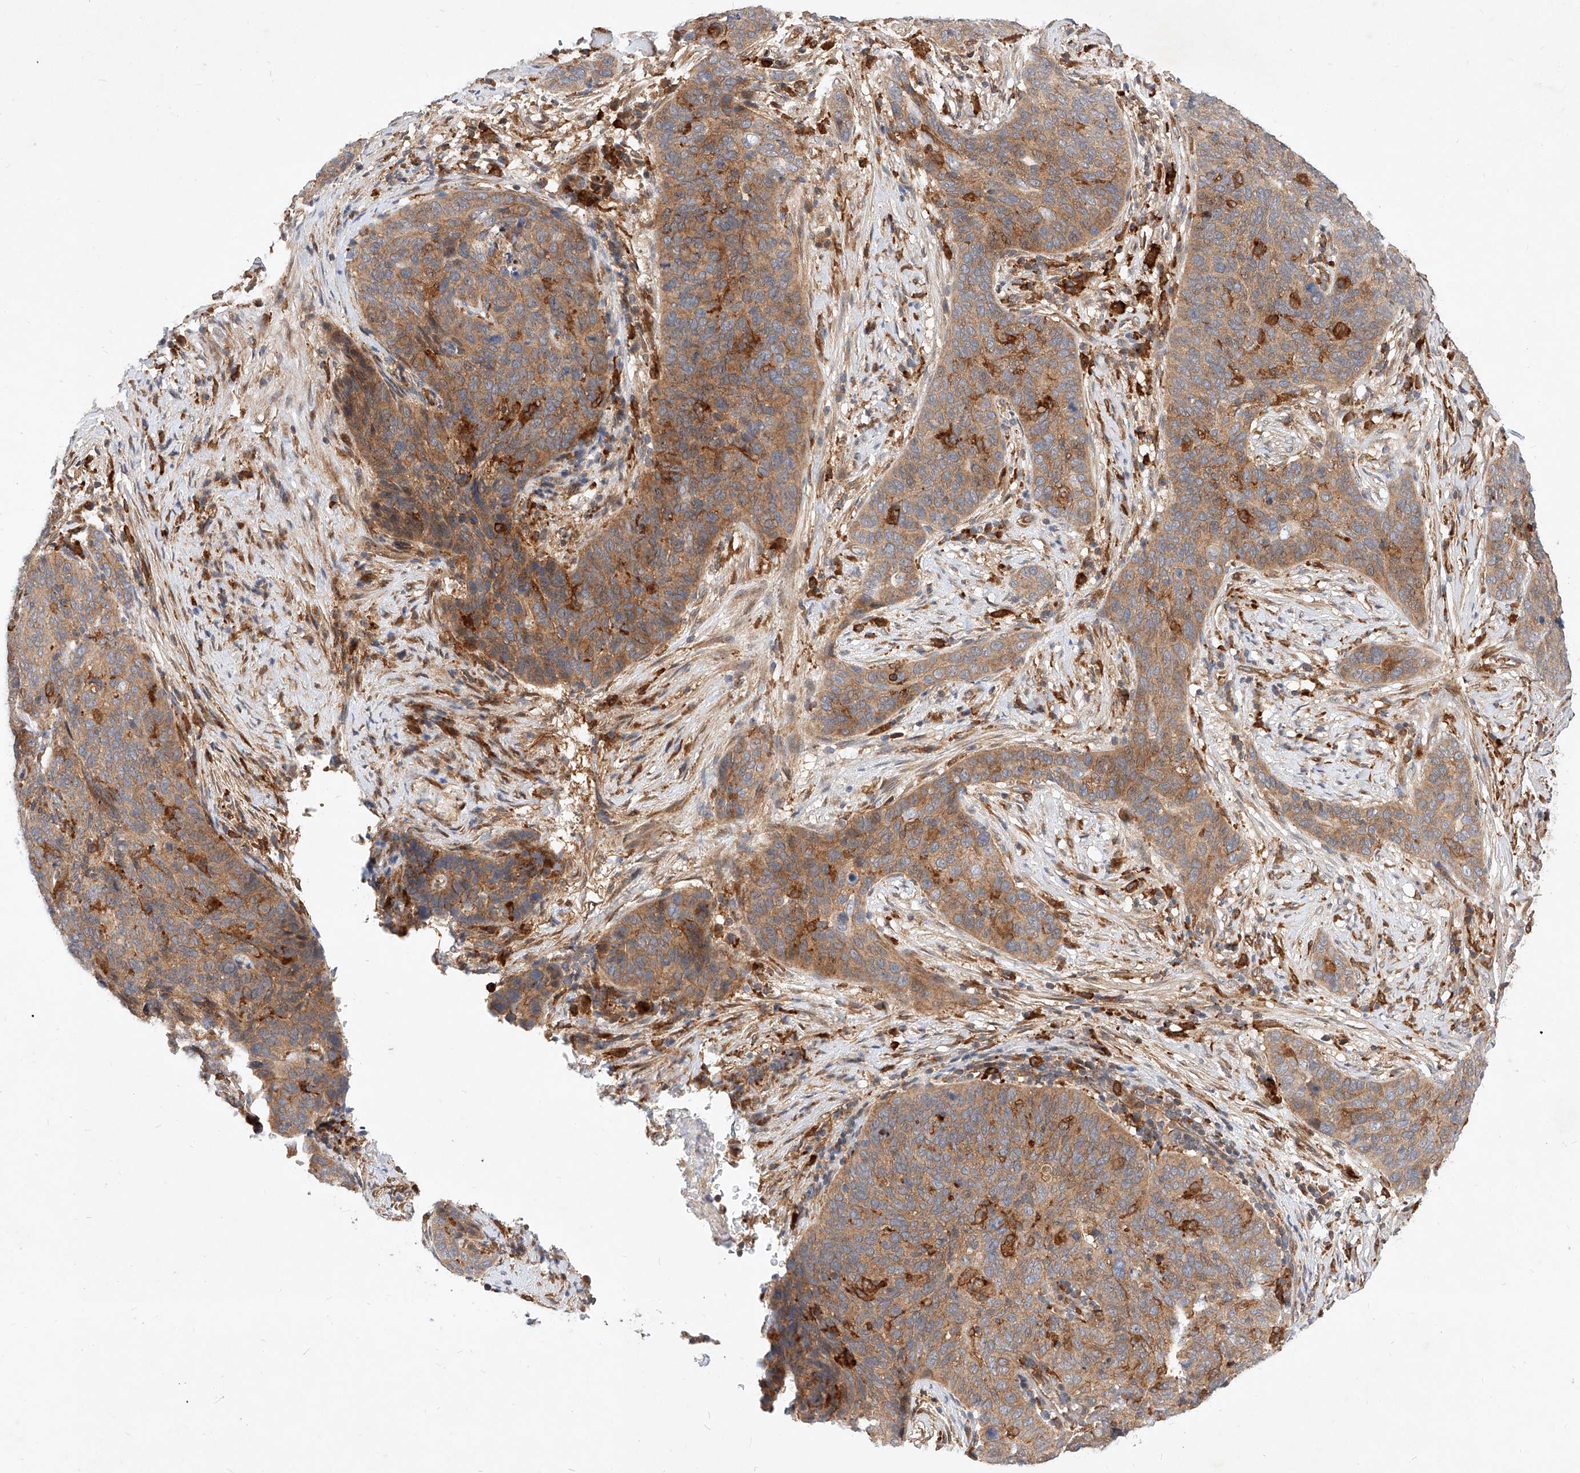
{"staining": {"intensity": "moderate", "quantity": ">75%", "location": "cytoplasmic/membranous"}, "tissue": "cervical cancer", "cell_type": "Tumor cells", "image_type": "cancer", "snomed": [{"axis": "morphology", "description": "Squamous cell carcinoma, NOS"}, {"axis": "topography", "description": "Cervix"}], "caption": "An immunohistochemistry (IHC) image of tumor tissue is shown. Protein staining in brown highlights moderate cytoplasmic/membranous positivity in squamous cell carcinoma (cervical) within tumor cells.", "gene": "NFAM1", "patient": {"sex": "female", "age": 60}}